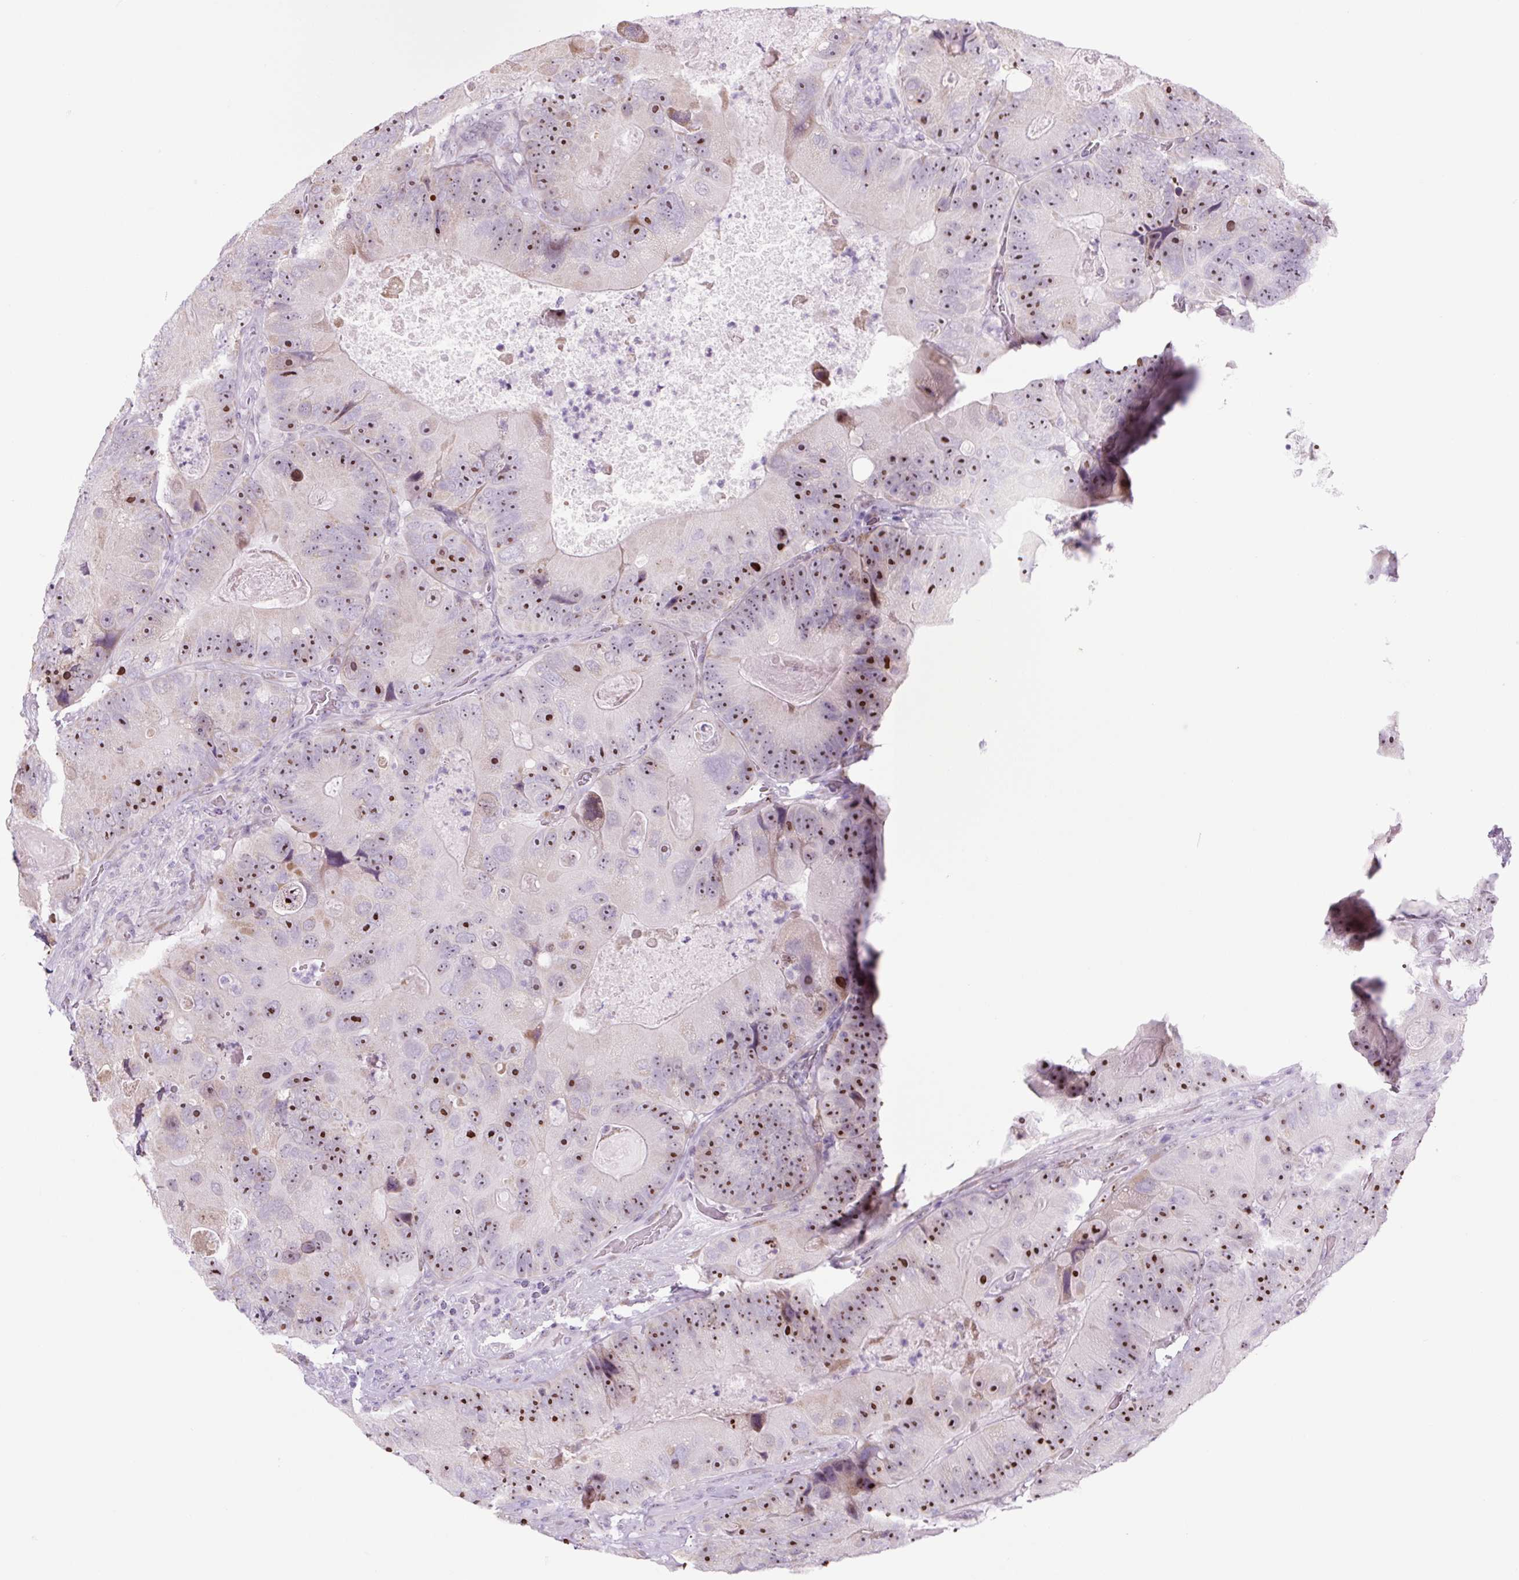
{"staining": {"intensity": "strong", "quantity": ">75%", "location": "nuclear"}, "tissue": "colorectal cancer", "cell_type": "Tumor cells", "image_type": "cancer", "snomed": [{"axis": "morphology", "description": "Adenocarcinoma, NOS"}, {"axis": "topography", "description": "Colon"}], "caption": "Human colorectal adenocarcinoma stained with a brown dye shows strong nuclear positive expression in about >75% of tumor cells.", "gene": "RRS1", "patient": {"sex": "female", "age": 86}}